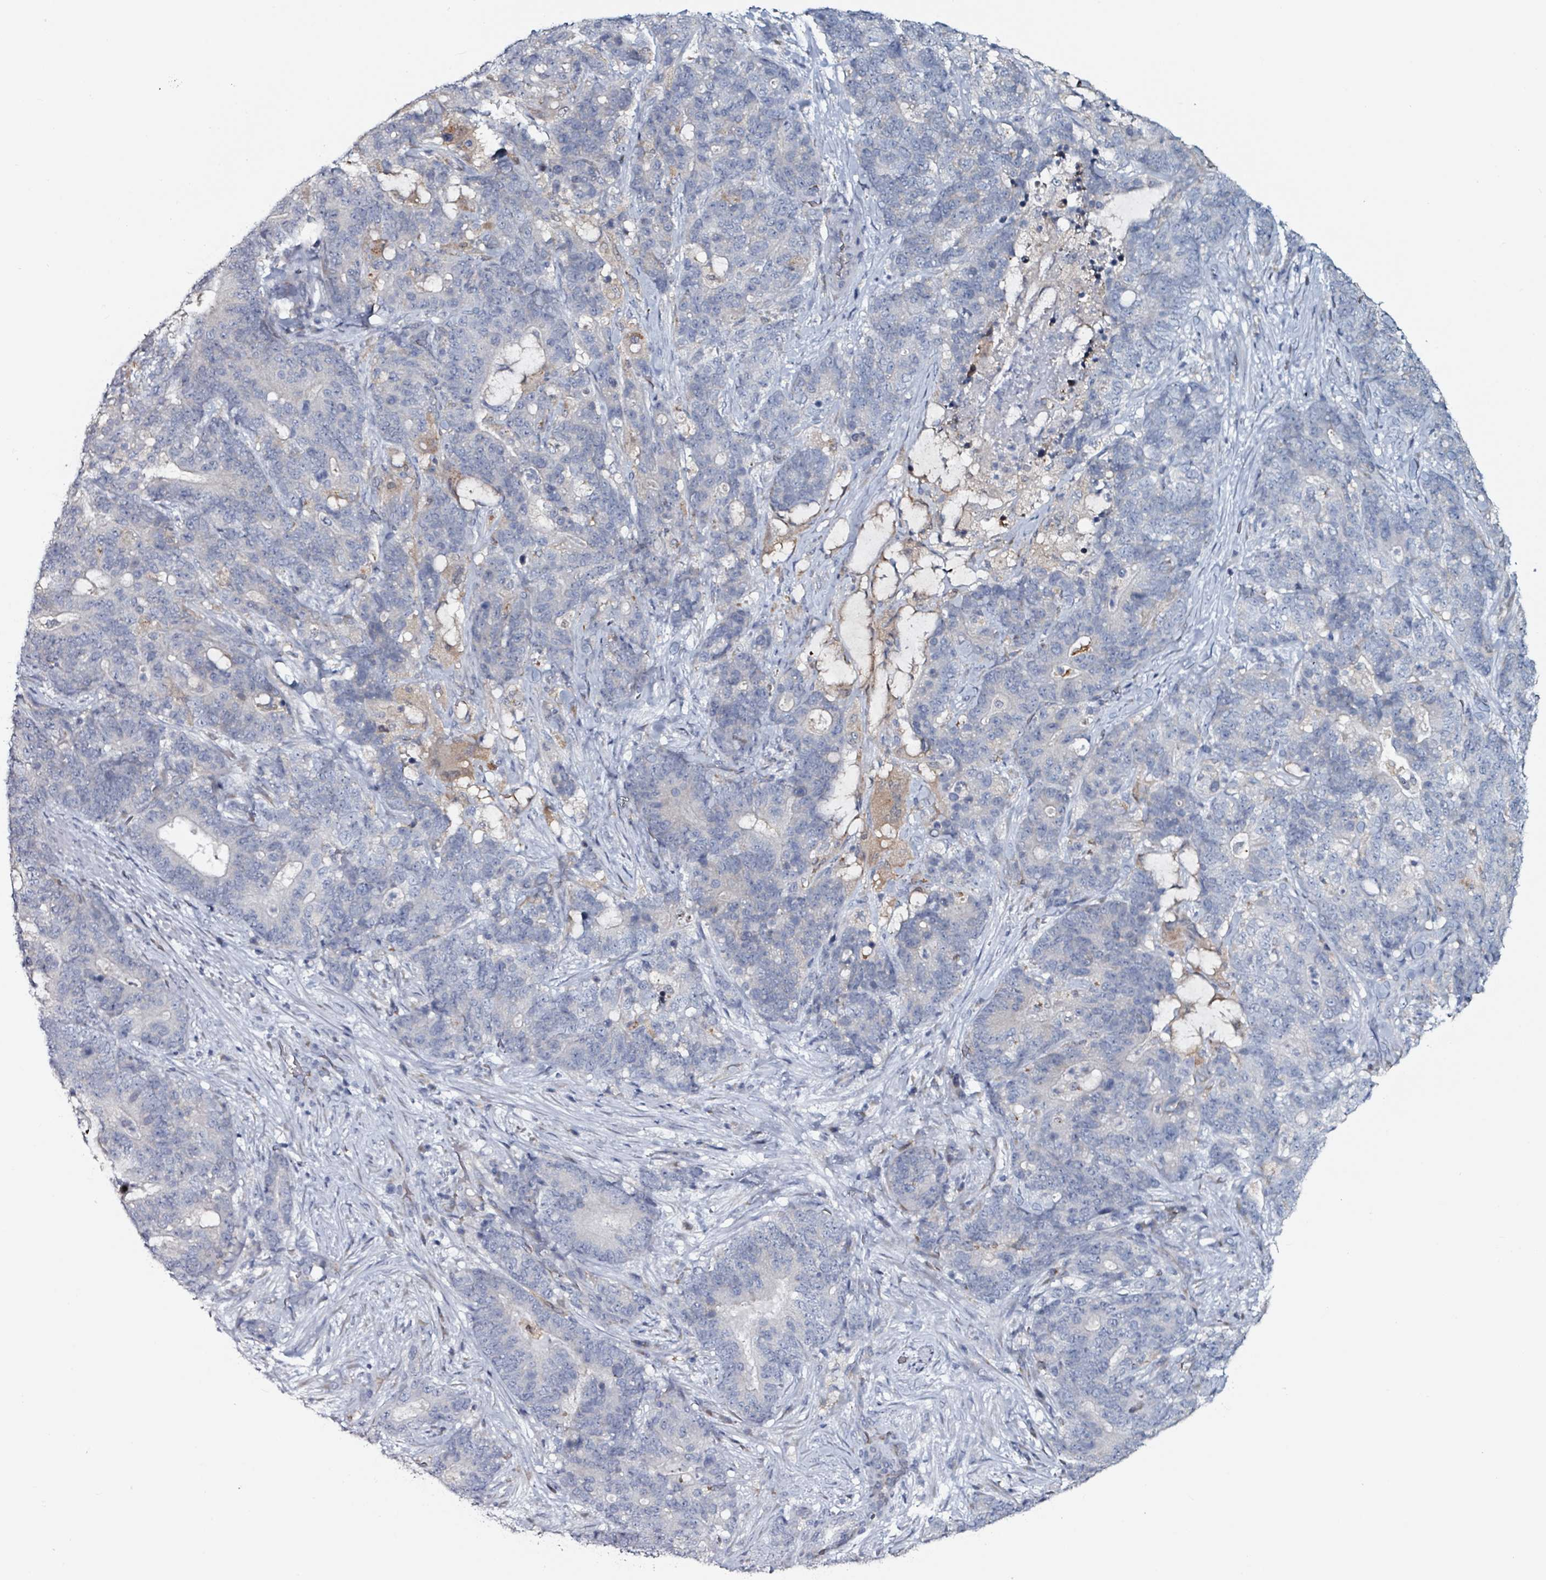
{"staining": {"intensity": "negative", "quantity": "none", "location": "none"}, "tissue": "stomach cancer", "cell_type": "Tumor cells", "image_type": "cancer", "snomed": [{"axis": "morphology", "description": "Normal tissue, NOS"}, {"axis": "morphology", "description": "Adenocarcinoma, NOS"}, {"axis": "topography", "description": "Stomach"}], "caption": "Immunohistochemical staining of human stomach cancer shows no significant expression in tumor cells. The staining is performed using DAB brown chromogen with nuclei counter-stained in using hematoxylin.", "gene": "B3GAT3", "patient": {"sex": "female", "age": 64}}